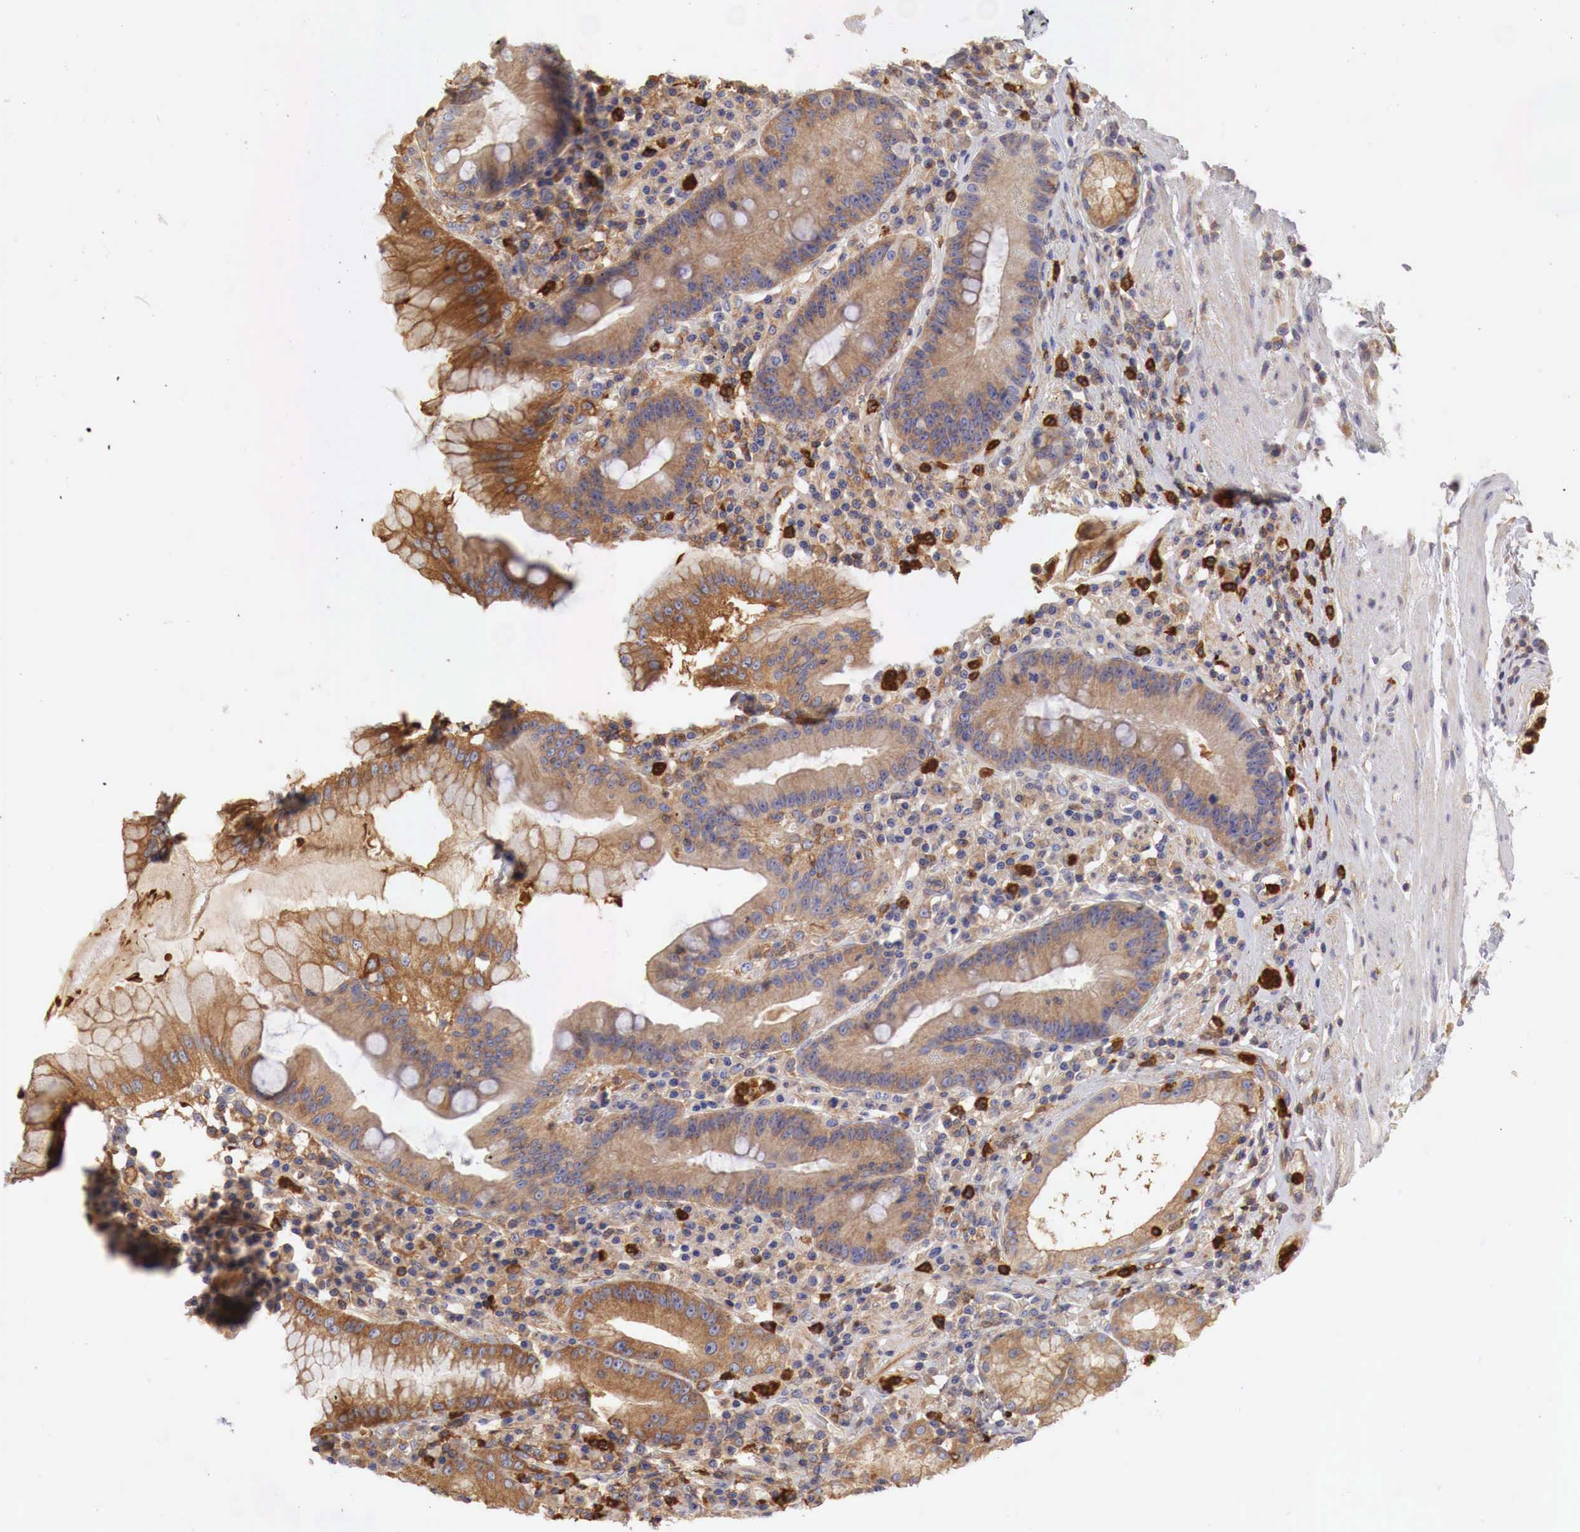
{"staining": {"intensity": "moderate", "quantity": ">75%", "location": "cytoplasmic/membranous"}, "tissue": "stomach", "cell_type": "Glandular cells", "image_type": "normal", "snomed": [{"axis": "morphology", "description": "Normal tissue, NOS"}, {"axis": "topography", "description": "Stomach, lower"}], "caption": "Immunohistochemistry of unremarkable stomach reveals medium levels of moderate cytoplasmic/membranous staining in about >75% of glandular cells.", "gene": "G6PD", "patient": {"sex": "male", "age": 58}}